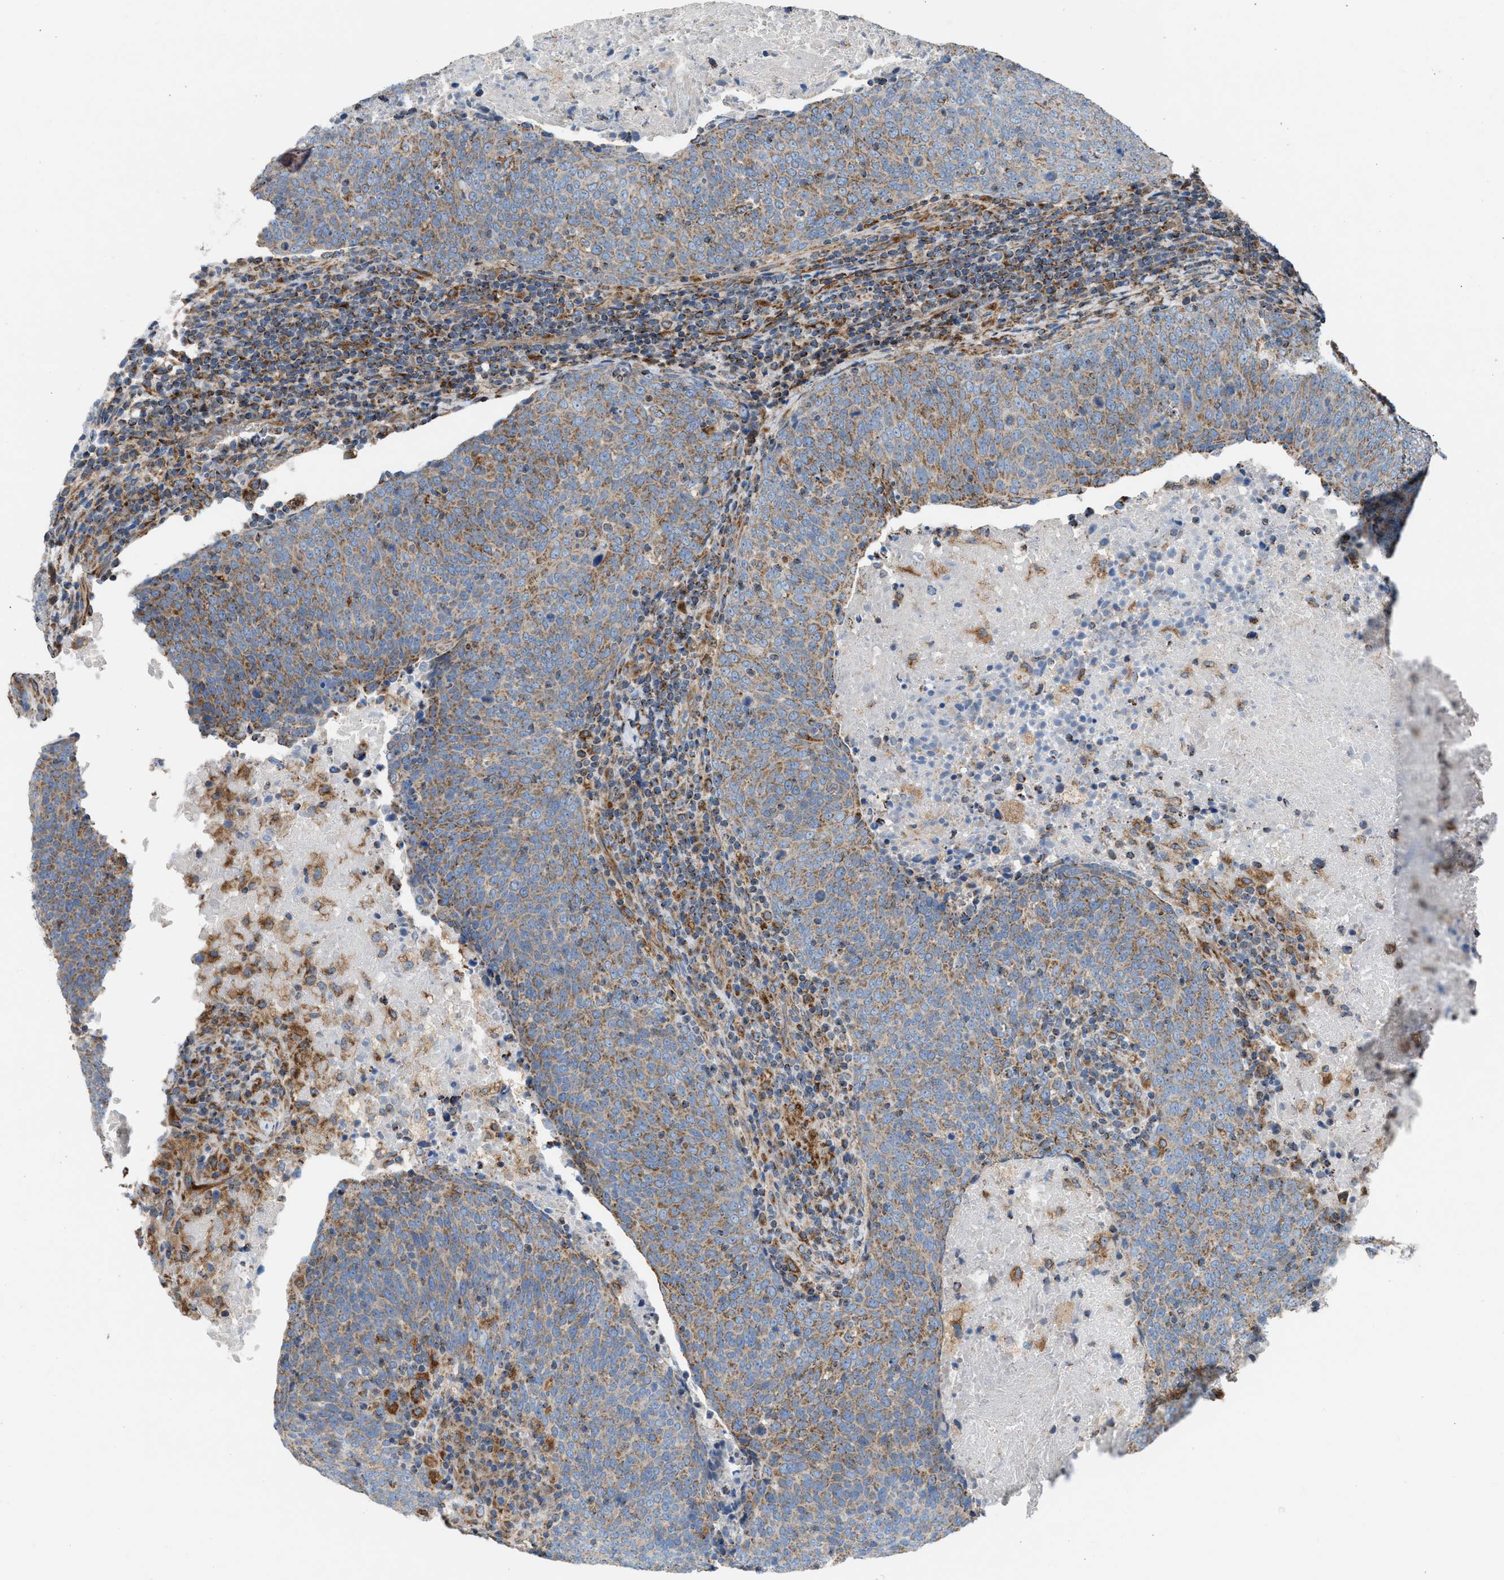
{"staining": {"intensity": "weak", "quantity": ">75%", "location": "cytoplasmic/membranous"}, "tissue": "head and neck cancer", "cell_type": "Tumor cells", "image_type": "cancer", "snomed": [{"axis": "morphology", "description": "Squamous cell carcinoma, NOS"}, {"axis": "morphology", "description": "Squamous cell carcinoma, metastatic, NOS"}, {"axis": "topography", "description": "Lymph node"}, {"axis": "topography", "description": "Head-Neck"}], "caption": "Head and neck cancer stained for a protein shows weak cytoplasmic/membranous positivity in tumor cells.", "gene": "SLC10A3", "patient": {"sex": "male", "age": 62}}